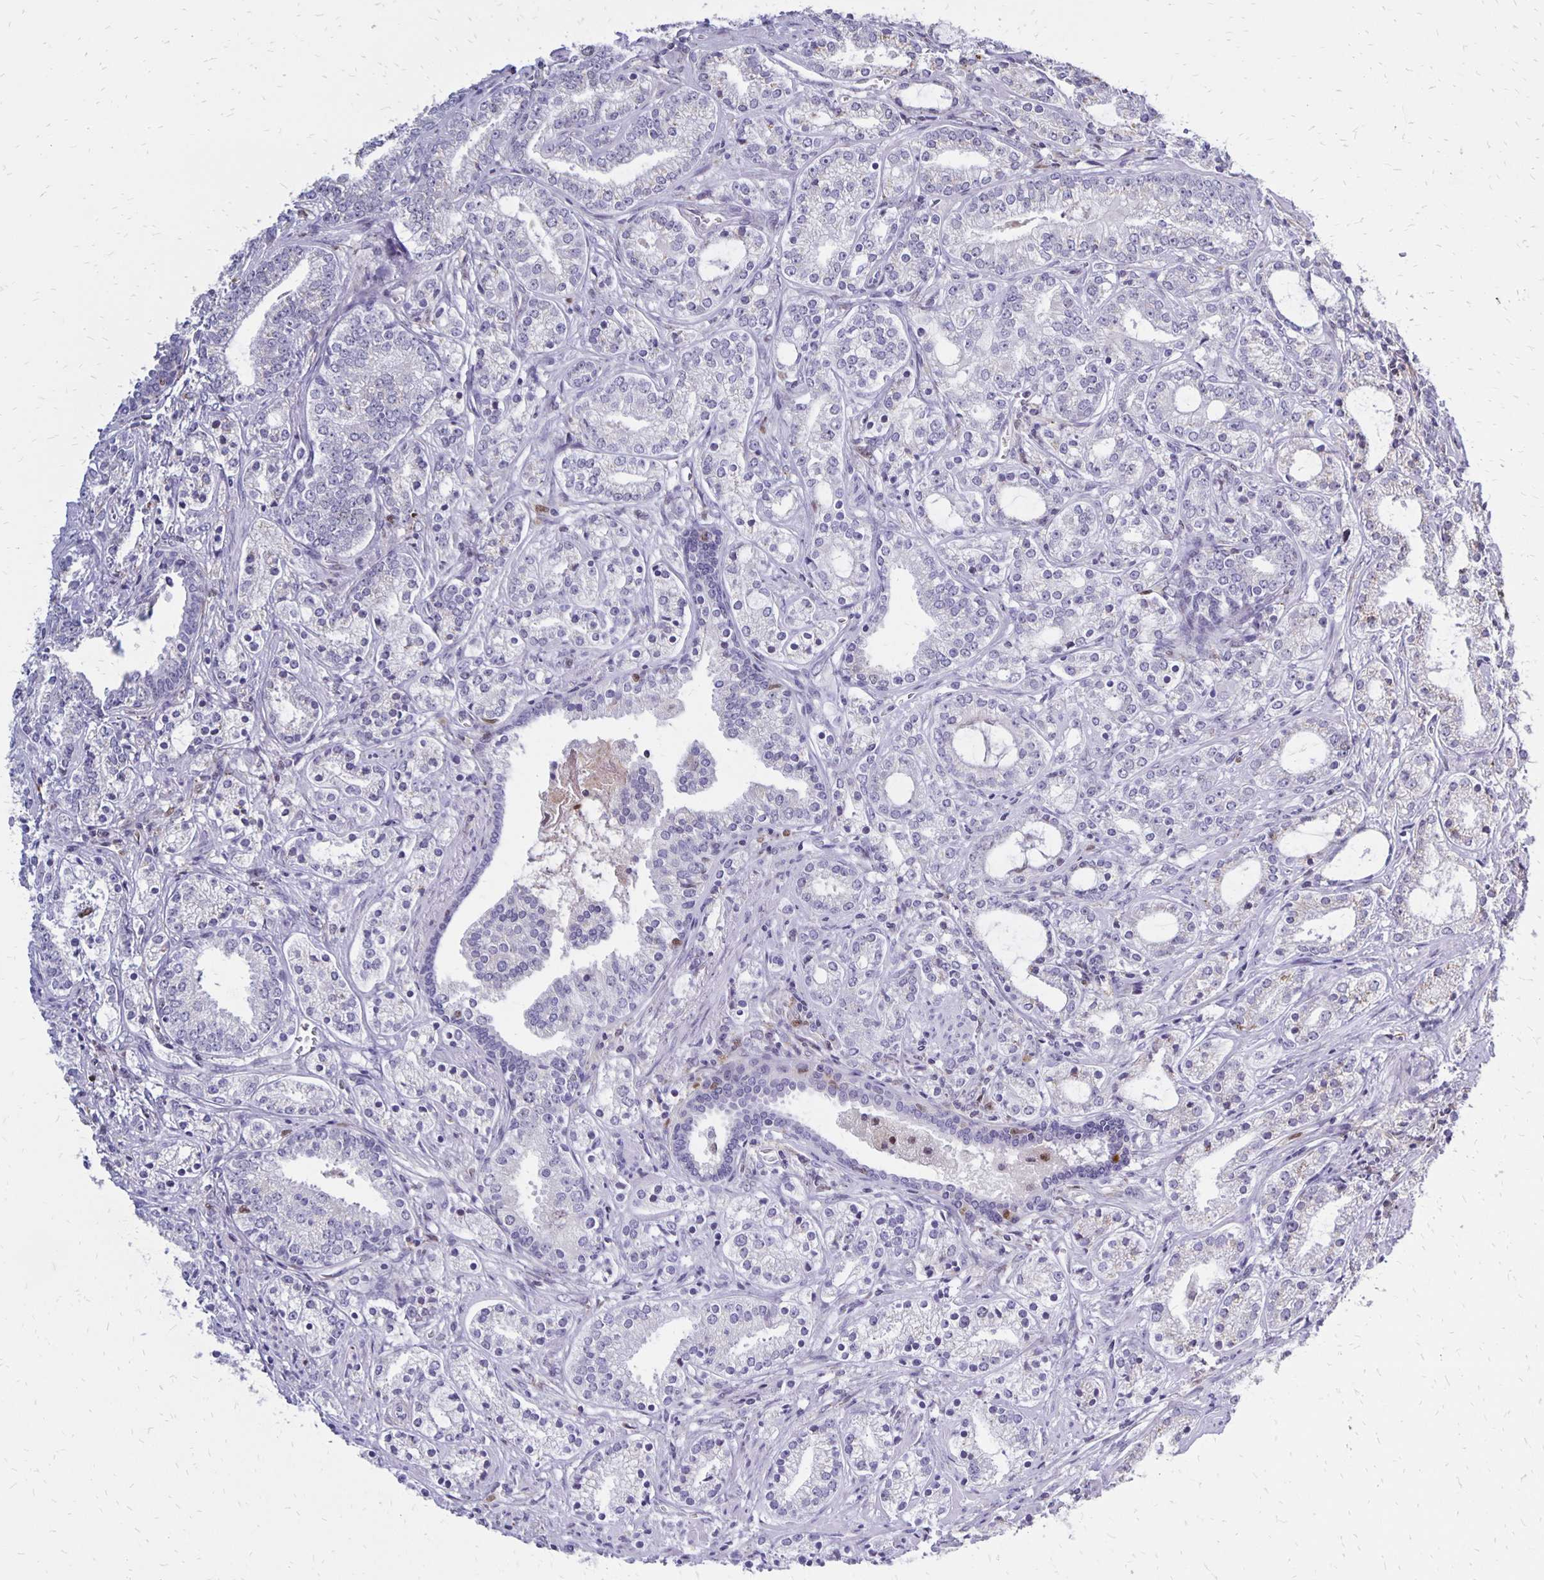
{"staining": {"intensity": "negative", "quantity": "none", "location": "none"}, "tissue": "prostate cancer", "cell_type": "Tumor cells", "image_type": "cancer", "snomed": [{"axis": "morphology", "description": "Adenocarcinoma, Medium grade"}, {"axis": "topography", "description": "Prostate"}], "caption": "There is no significant expression in tumor cells of medium-grade adenocarcinoma (prostate). (DAB (3,3'-diaminobenzidine) immunohistochemistry visualized using brightfield microscopy, high magnification).", "gene": "DCK", "patient": {"sex": "male", "age": 57}}